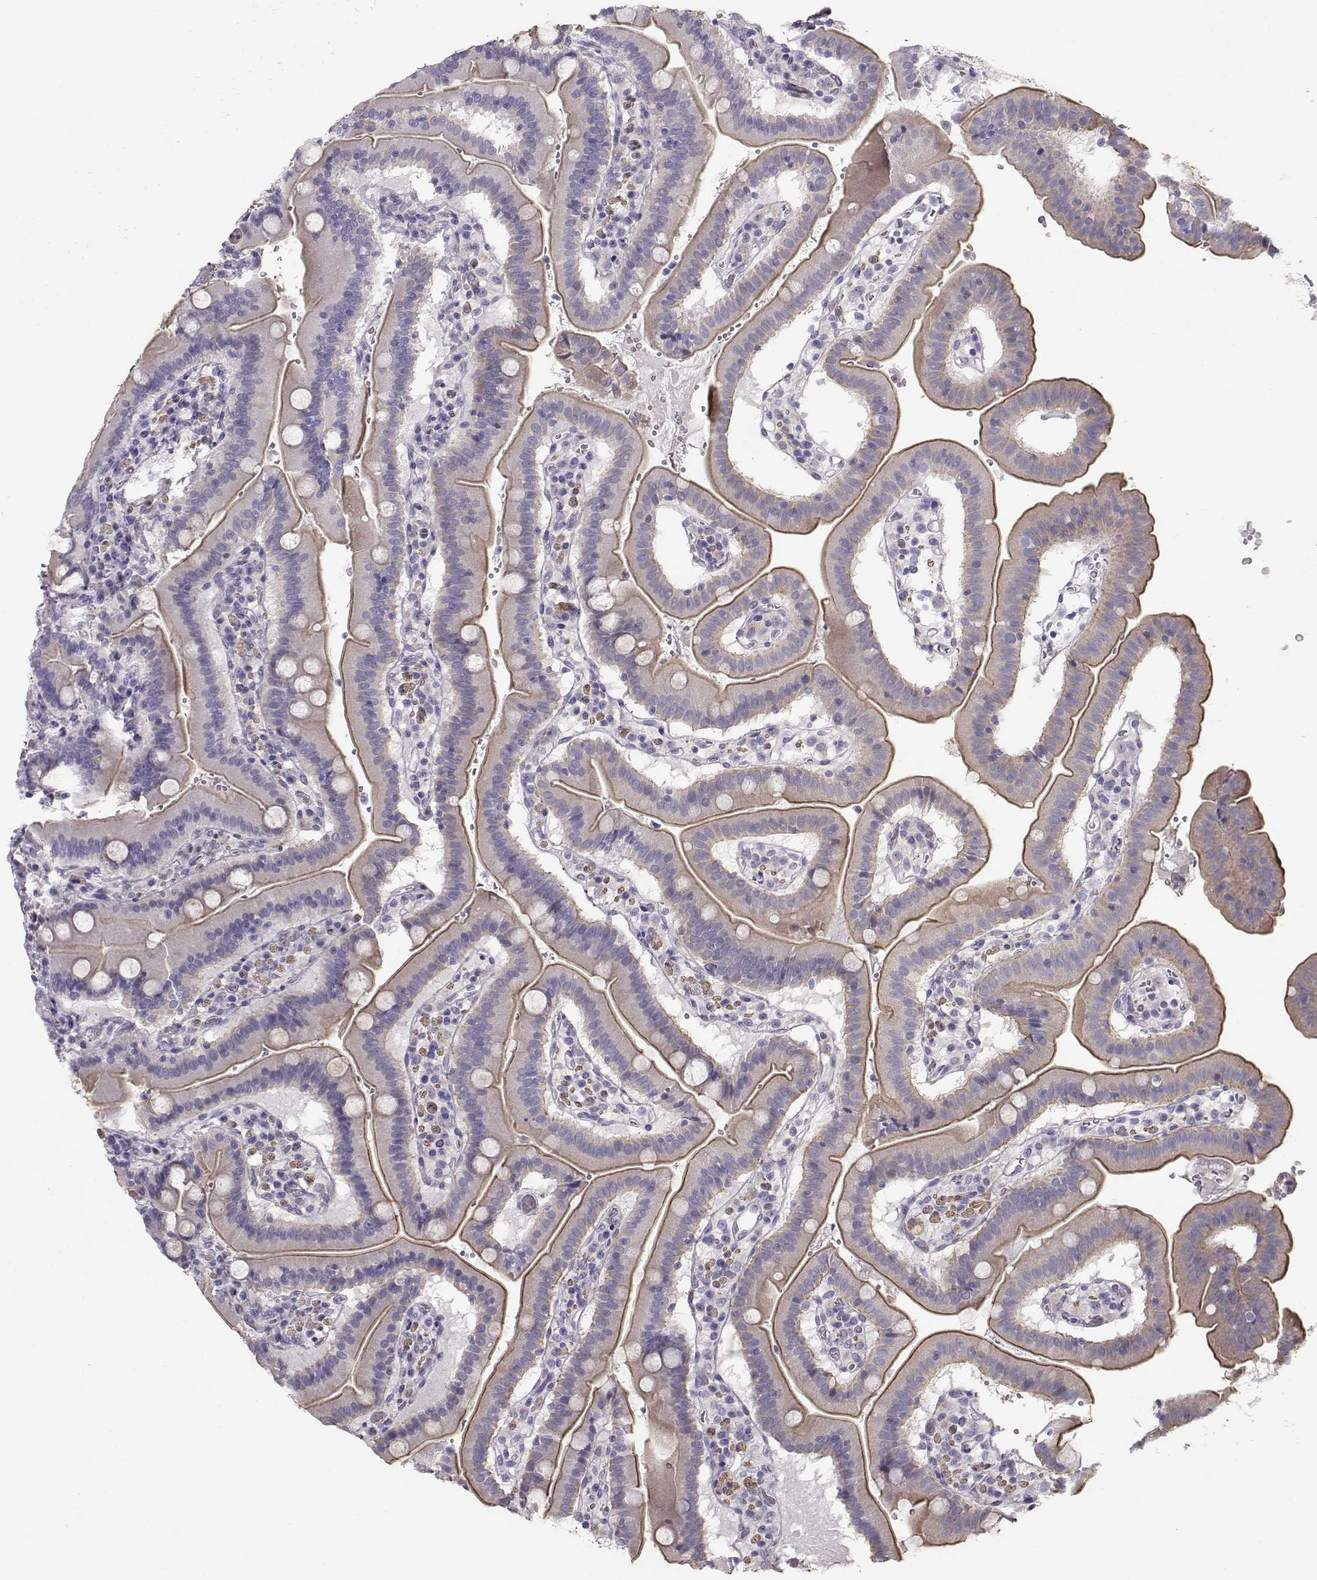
{"staining": {"intensity": "moderate", "quantity": "25%-75%", "location": "cytoplasmic/membranous"}, "tissue": "duodenum", "cell_type": "Glandular cells", "image_type": "normal", "snomed": [{"axis": "morphology", "description": "Normal tissue, NOS"}, {"axis": "topography", "description": "Duodenum"}], "caption": "DAB immunohistochemical staining of normal duodenum shows moderate cytoplasmic/membranous protein staining in about 25%-75% of glandular cells.", "gene": "SLITRK3", "patient": {"sex": "female", "age": 62}}